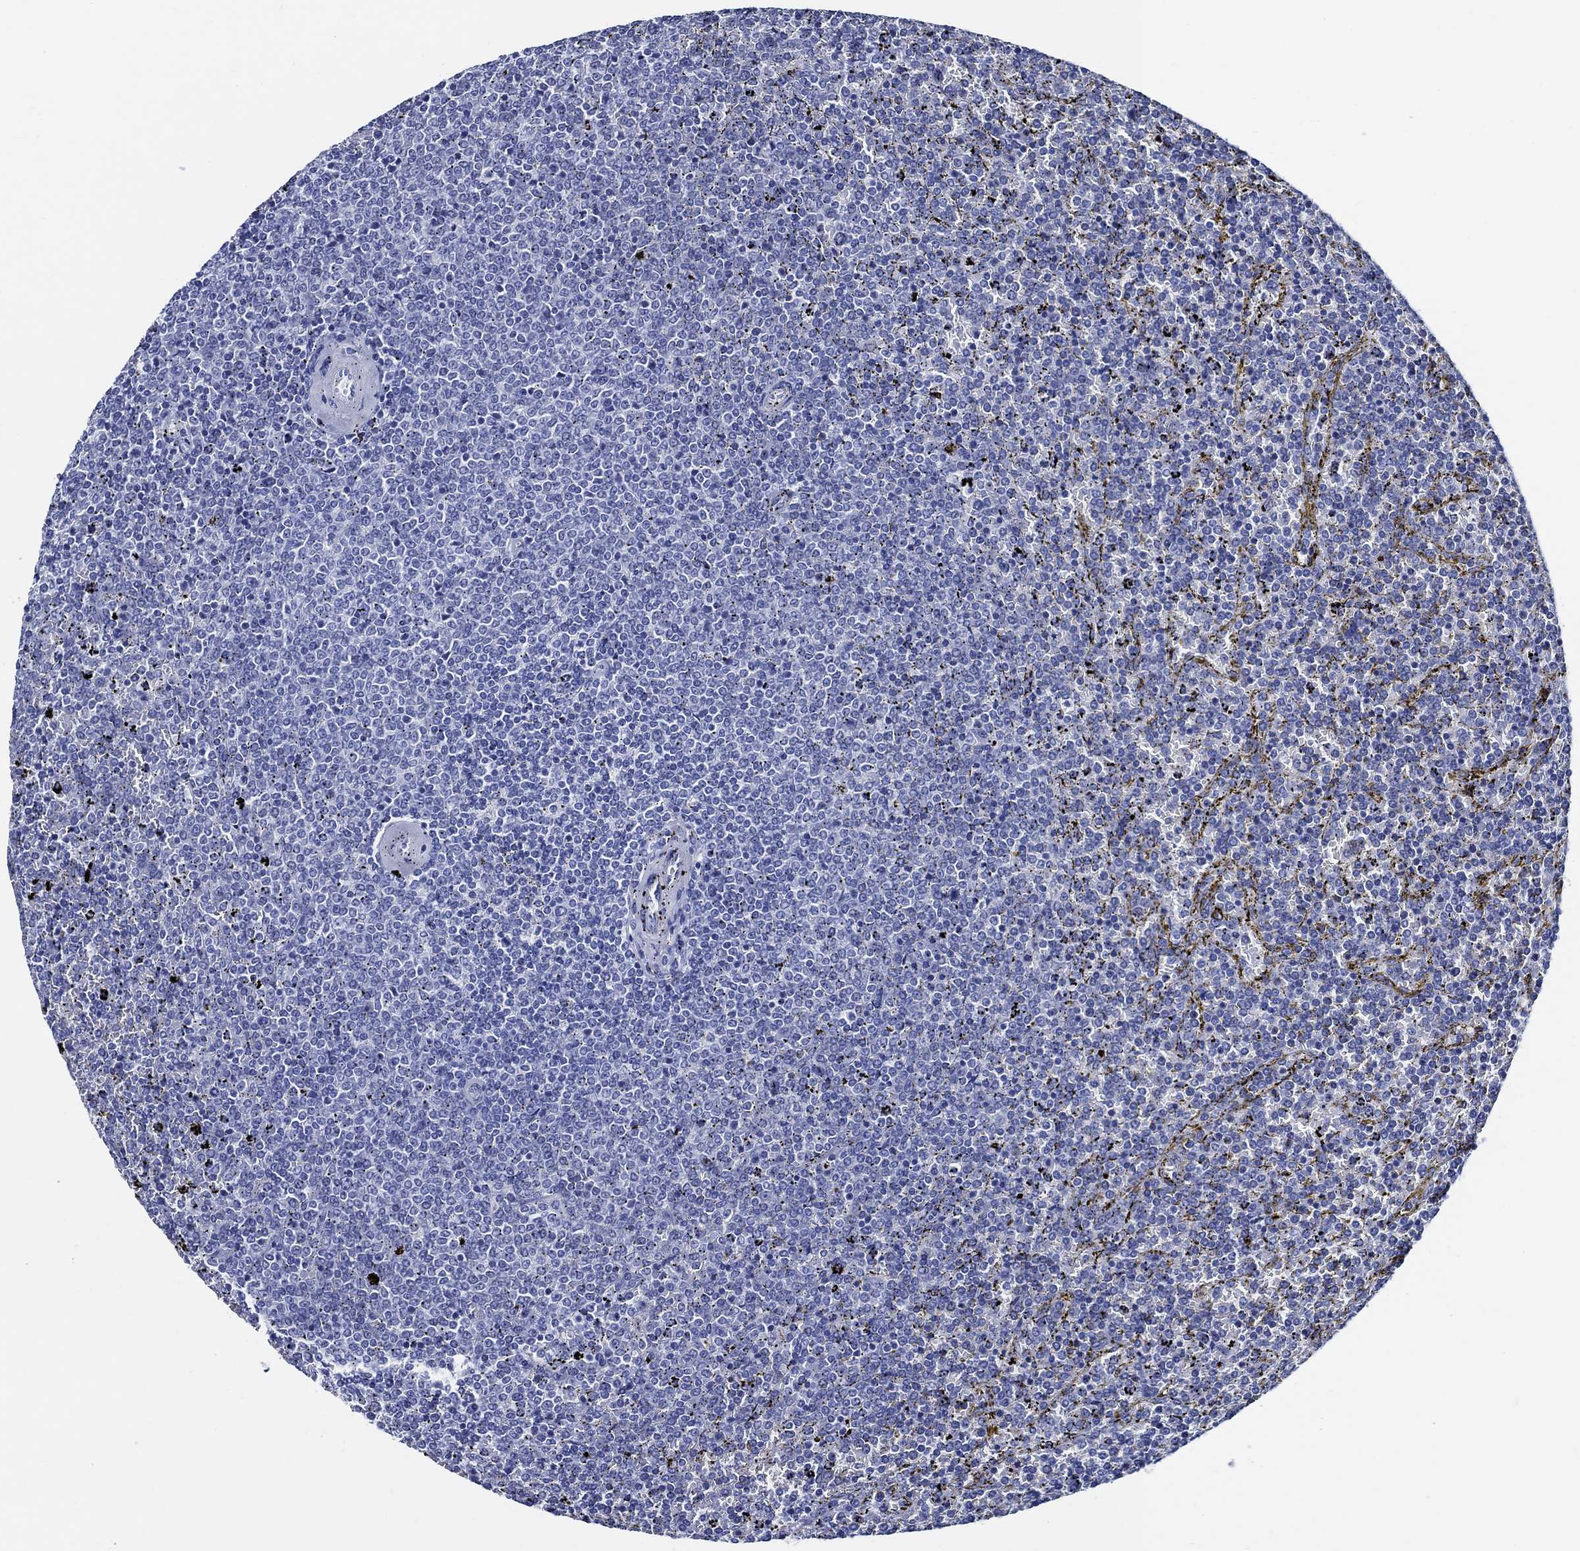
{"staining": {"intensity": "negative", "quantity": "none", "location": "none"}, "tissue": "lymphoma", "cell_type": "Tumor cells", "image_type": "cancer", "snomed": [{"axis": "morphology", "description": "Malignant lymphoma, non-Hodgkin's type, Low grade"}, {"axis": "topography", "description": "Spleen"}], "caption": "This histopathology image is of lymphoma stained with immunohistochemistry to label a protein in brown with the nuclei are counter-stained blue. There is no staining in tumor cells. (IHC, brightfield microscopy, high magnification).", "gene": "WDR62", "patient": {"sex": "female", "age": 77}}